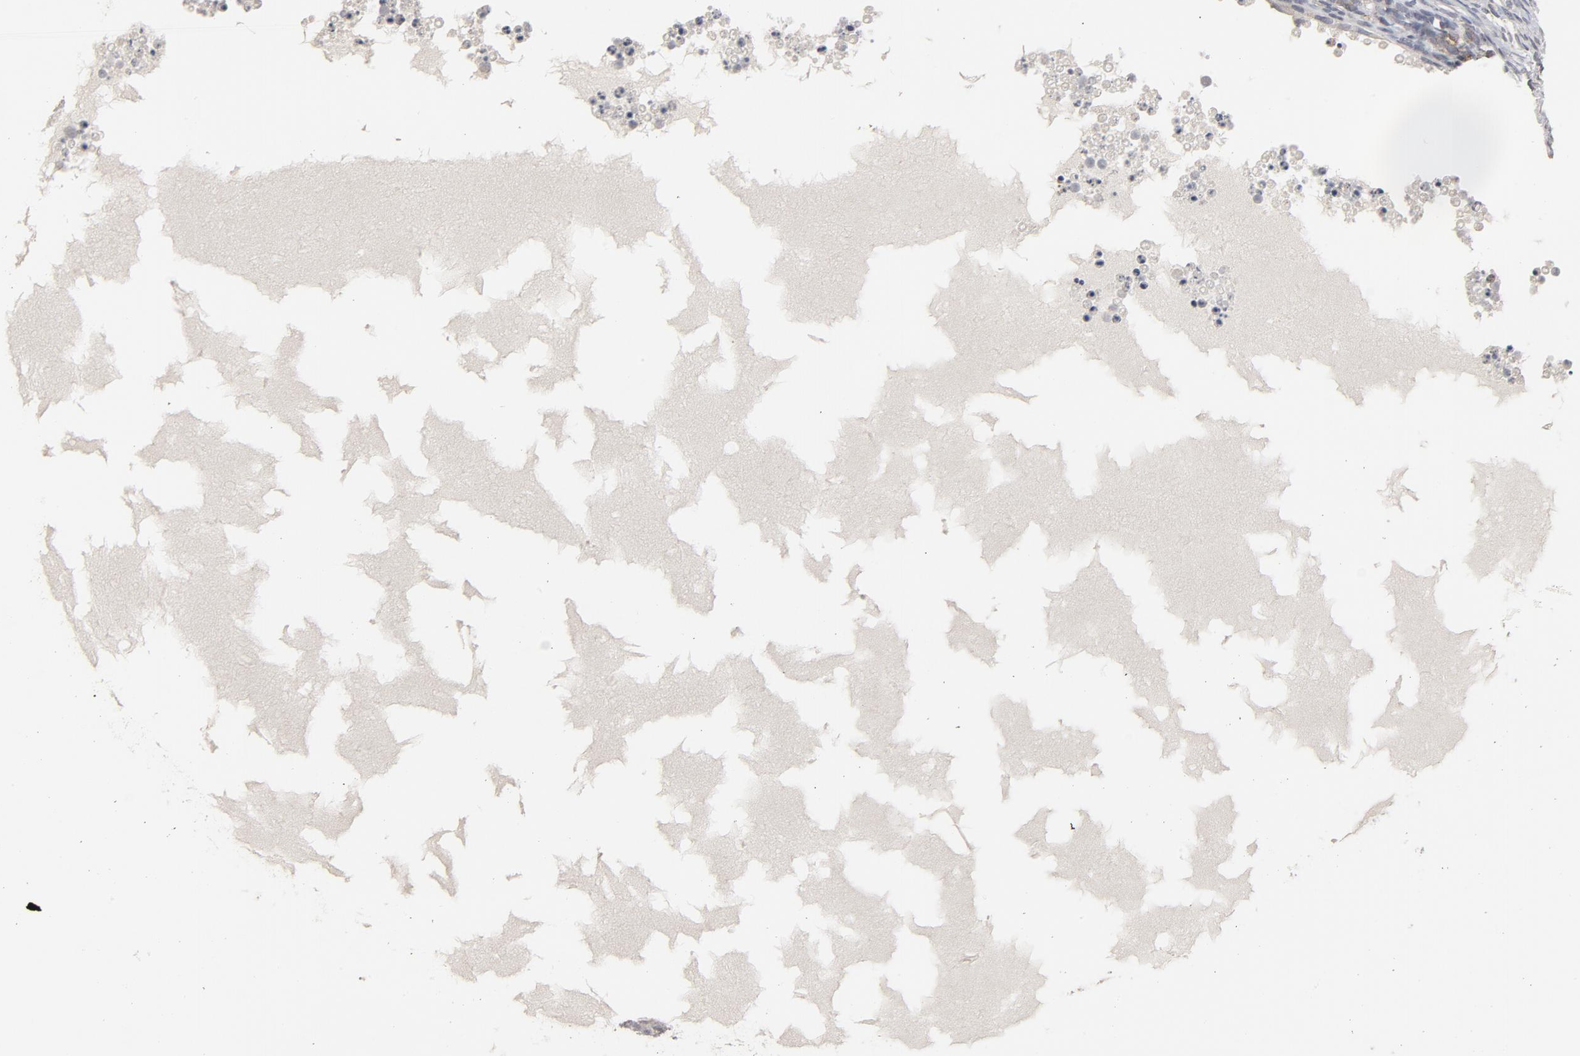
{"staining": {"intensity": "negative", "quantity": "none", "location": "none"}, "tissue": "ovary", "cell_type": "Ovarian stroma cells", "image_type": "normal", "snomed": [{"axis": "morphology", "description": "Normal tissue, NOS"}, {"axis": "topography", "description": "Ovary"}], "caption": "The histopathology image reveals no significant positivity in ovarian stroma cells of ovary.", "gene": "PPP1R1B", "patient": {"sex": "female", "age": 35}}